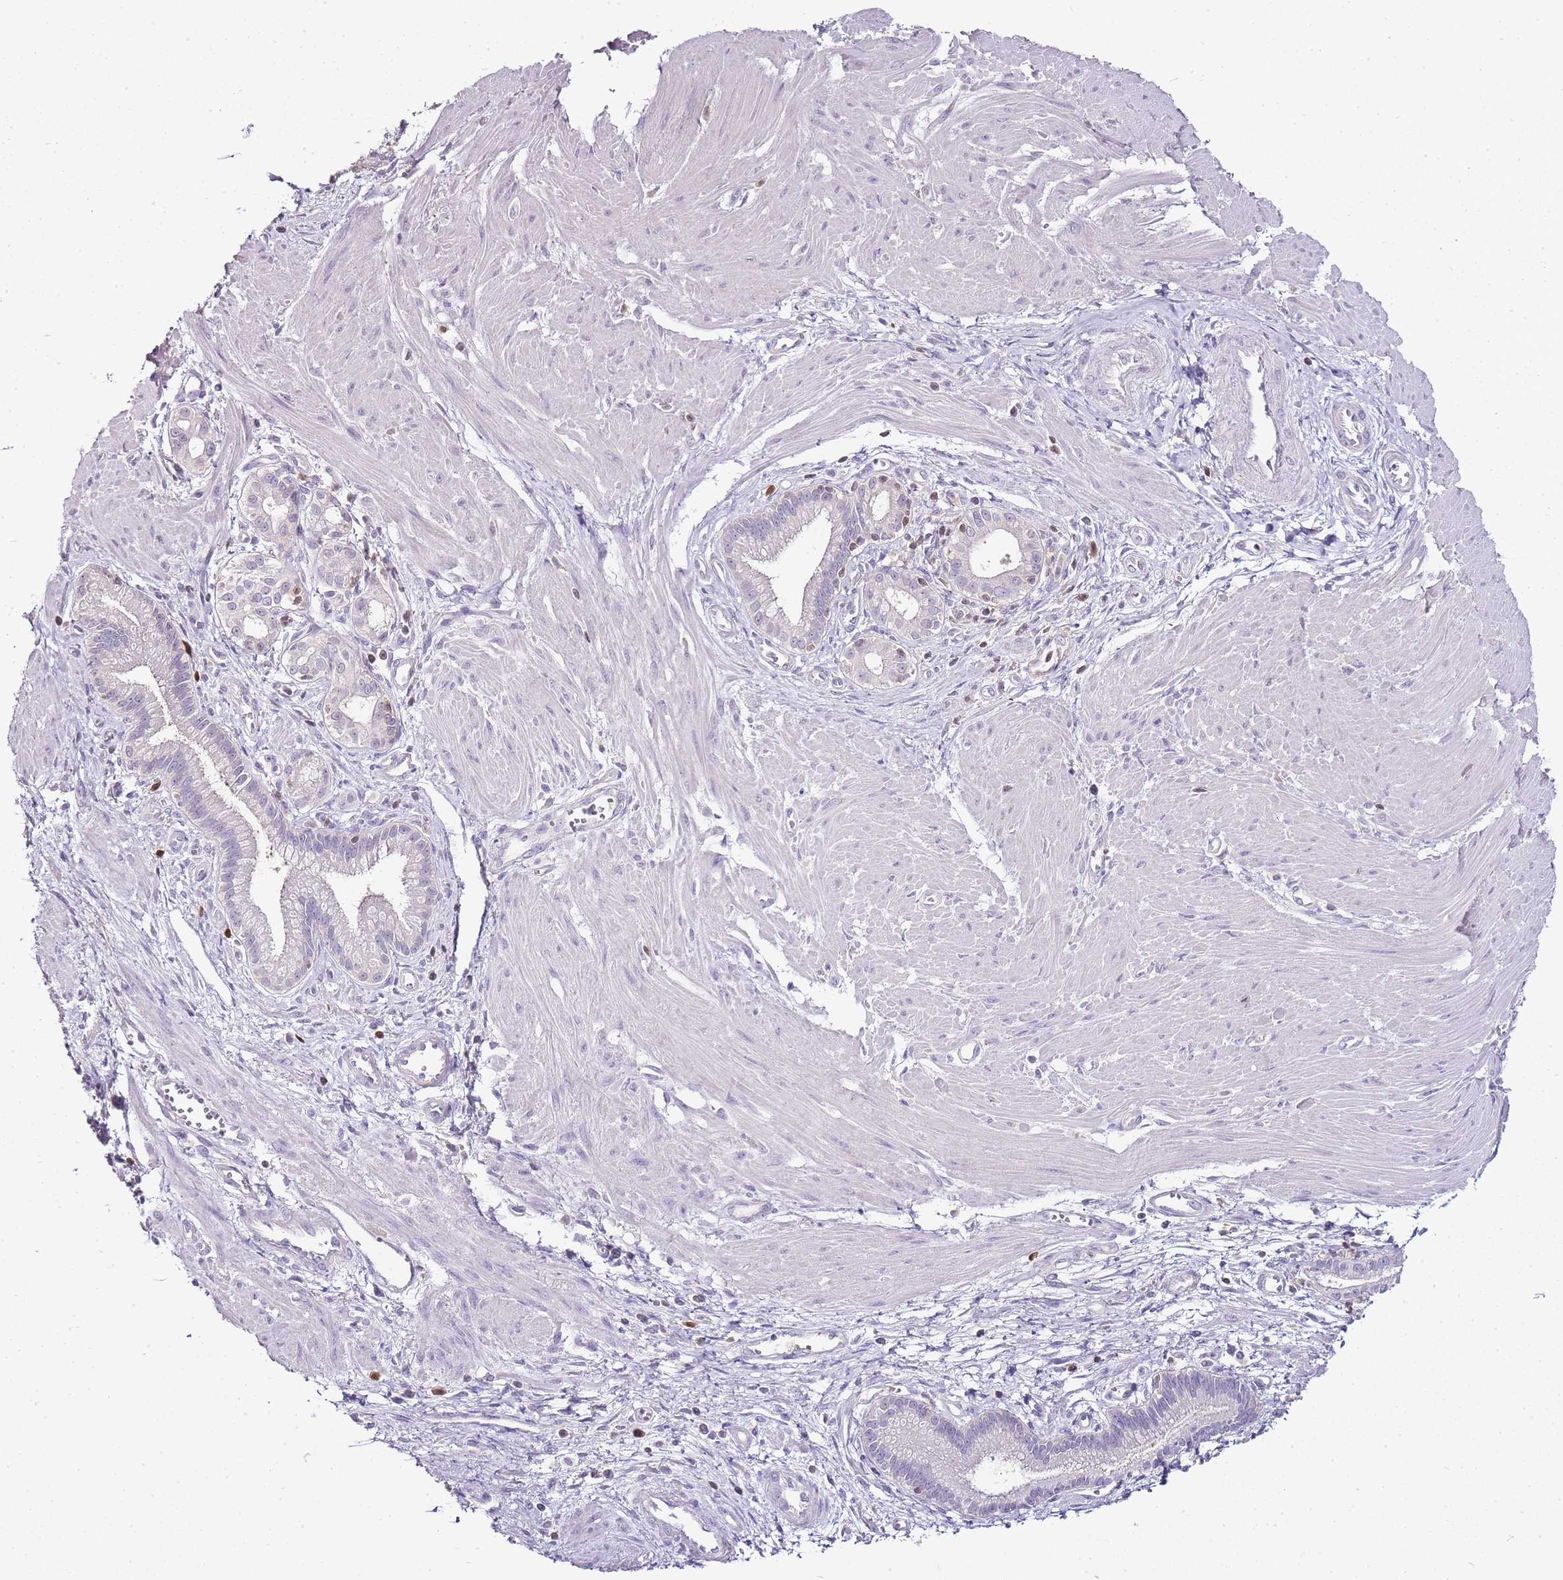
{"staining": {"intensity": "negative", "quantity": "none", "location": "none"}, "tissue": "pancreatic cancer", "cell_type": "Tumor cells", "image_type": "cancer", "snomed": [{"axis": "morphology", "description": "Adenocarcinoma, NOS"}, {"axis": "topography", "description": "Pancreas"}], "caption": "DAB immunohistochemical staining of human adenocarcinoma (pancreatic) exhibits no significant expression in tumor cells.", "gene": "ZBP1", "patient": {"sex": "male", "age": 78}}